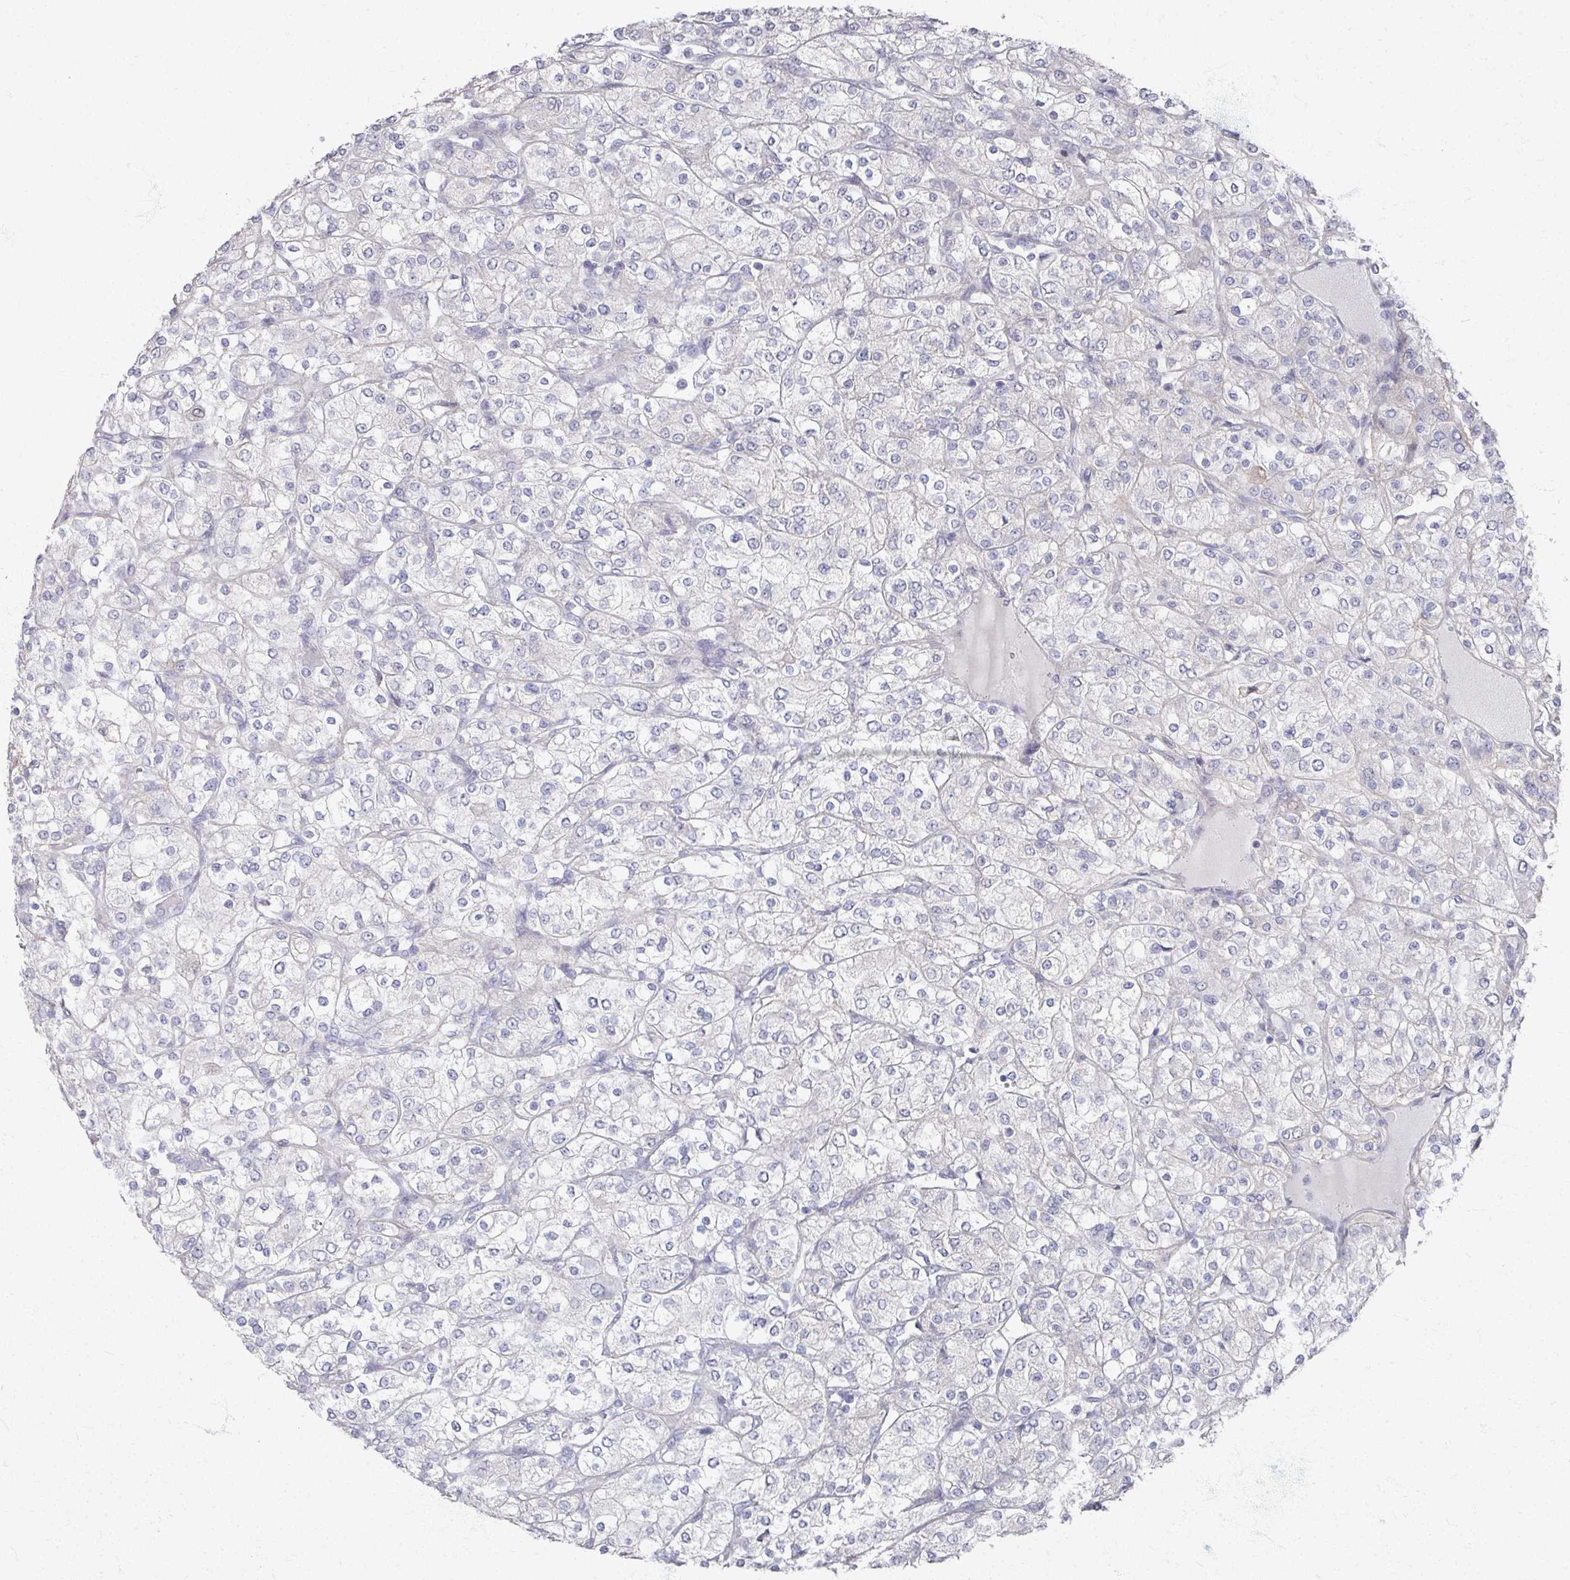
{"staining": {"intensity": "negative", "quantity": "none", "location": "none"}, "tissue": "renal cancer", "cell_type": "Tumor cells", "image_type": "cancer", "snomed": [{"axis": "morphology", "description": "Adenocarcinoma, NOS"}, {"axis": "topography", "description": "Kidney"}], "caption": "This is an immunohistochemistry image of adenocarcinoma (renal). There is no staining in tumor cells.", "gene": "TTYH3", "patient": {"sex": "male", "age": 80}}